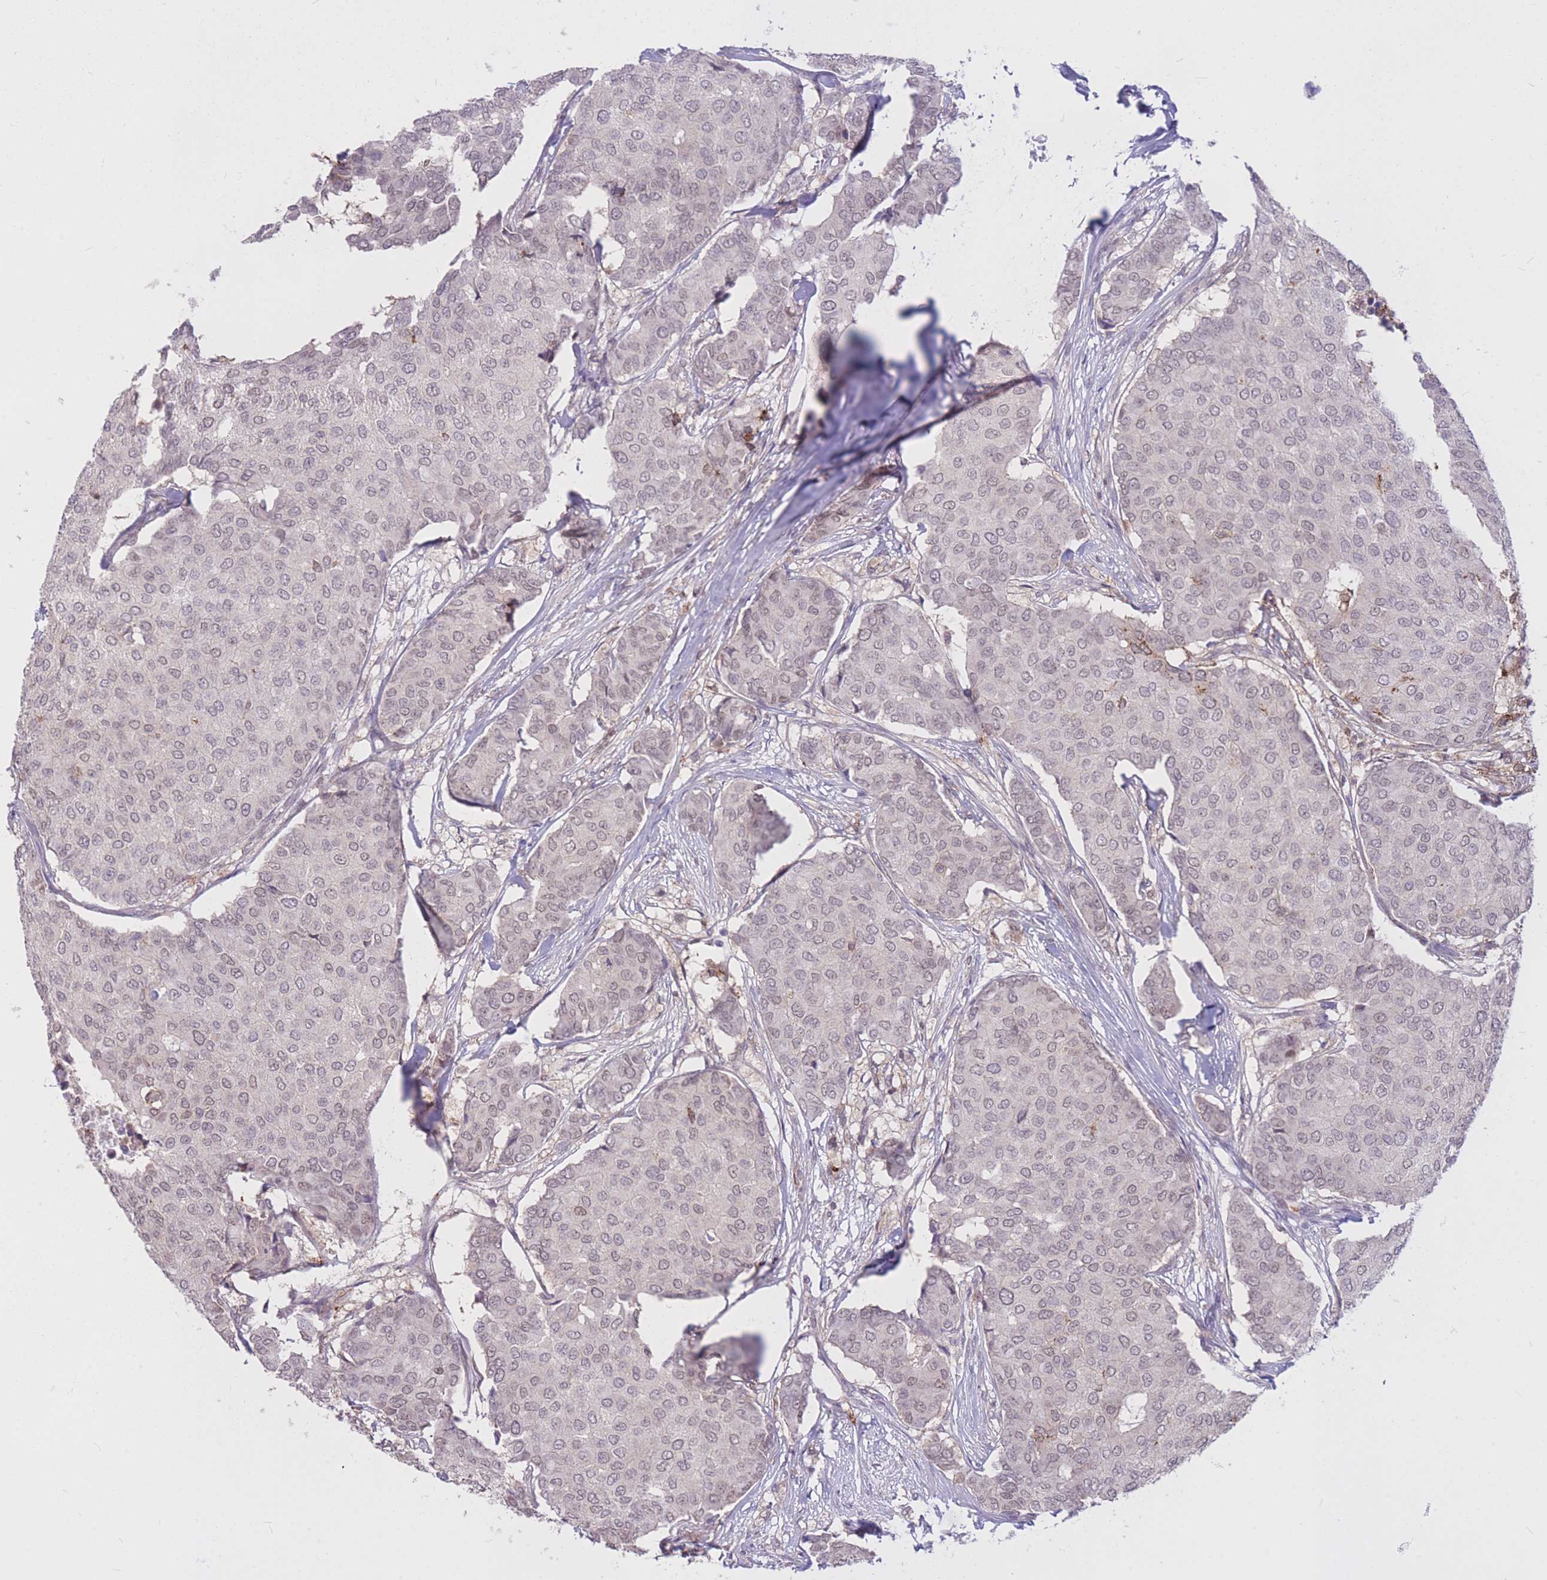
{"staining": {"intensity": "negative", "quantity": "none", "location": "none"}, "tissue": "breast cancer", "cell_type": "Tumor cells", "image_type": "cancer", "snomed": [{"axis": "morphology", "description": "Duct carcinoma"}, {"axis": "topography", "description": "Breast"}], "caption": "Immunohistochemistry micrograph of neoplastic tissue: breast cancer stained with DAB reveals no significant protein staining in tumor cells.", "gene": "TCF20", "patient": {"sex": "female", "age": 75}}